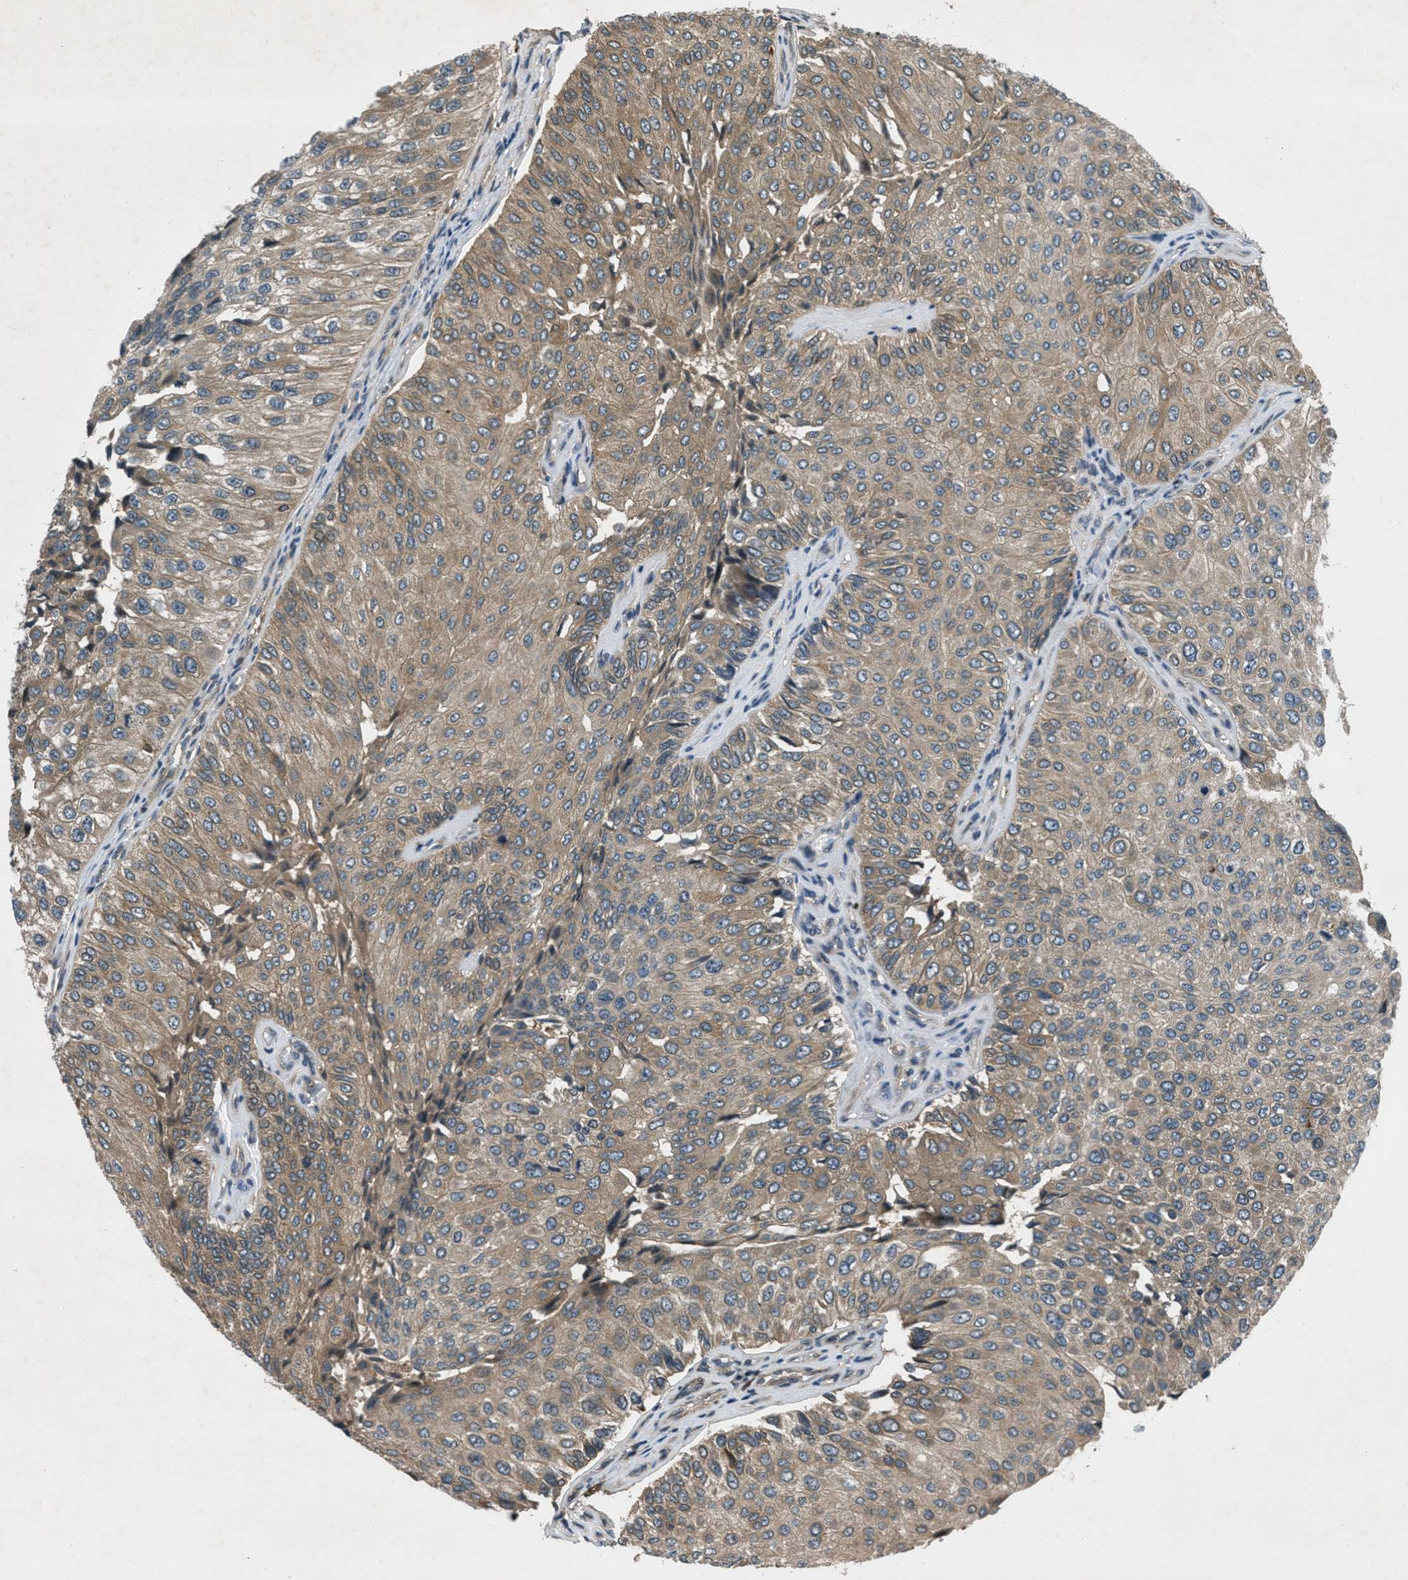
{"staining": {"intensity": "moderate", "quantity": ">75%", "location": "cytoplasmic/membranous"}, "tissue": "urothelial cancer", "cell_type": "Tumor cells", "image_type": "cancer", "snomed": [{"axis": "morphology", "description": "Urothelial carcinoma, High grade"}, {"axis": "topography", "description": "Kidney"}, {"axis": "topography", "description": "Urinary bladder"}], "caption": "Immunohistochemistry (DAB) staining of human urothelial cancer shows moderate cytoplasmic/membranous protein positivity in approximately >75% of tumor cells.", "gene": "EPSTI1", "patient": {"sex": "male", "age": 77}}